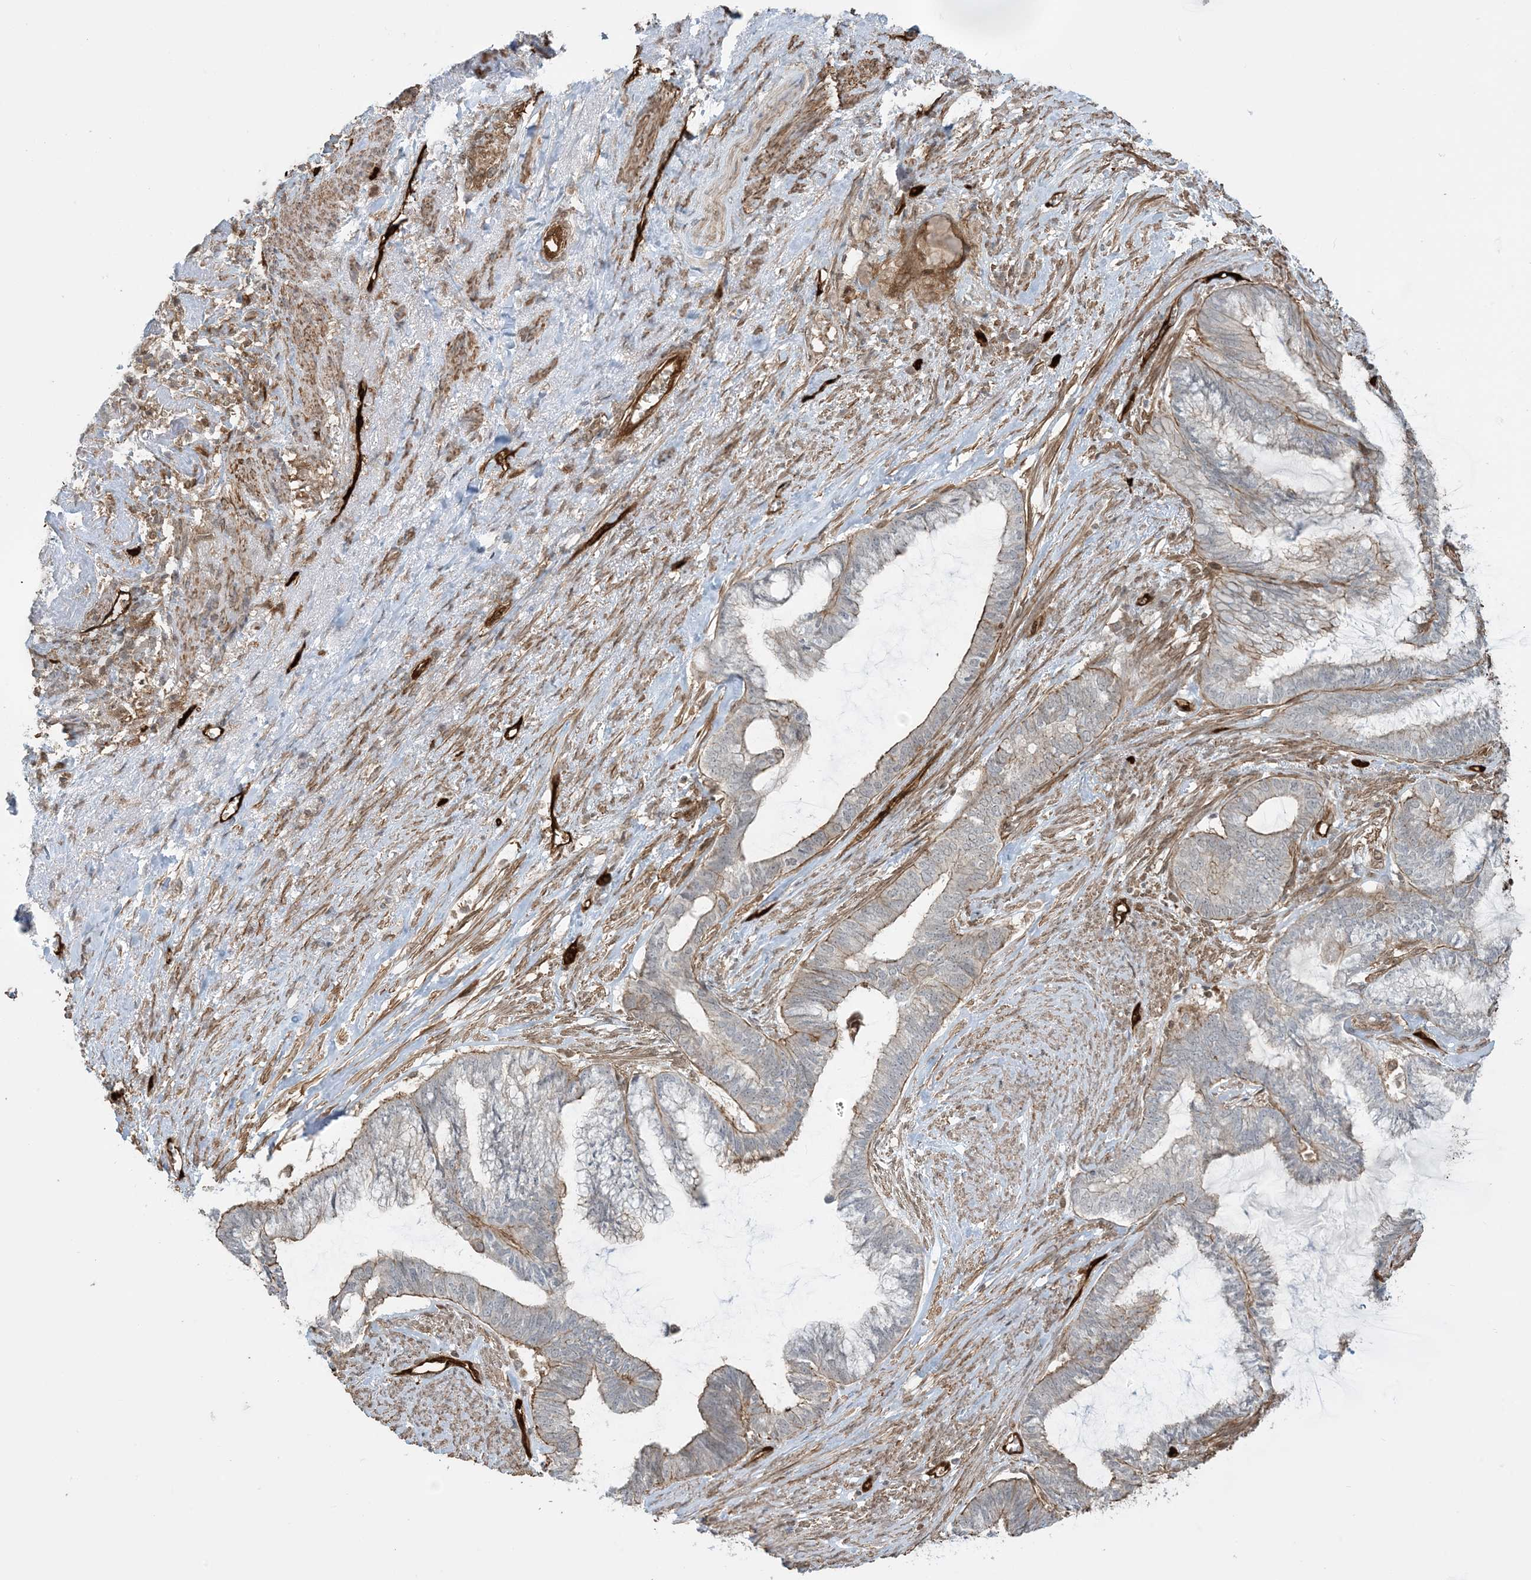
{"staining": {"intensity": "moderate", "quantity": "25%-75%", "location": "cytoplasmic/membranous"}, "tissue": "endometrial cancer", "cell_type": "Tumor cells", "image_type": "cancer", "snomed": [{"axis": "morphology", "description": "Adenocarcinoma, NOS"}, {"axis": "topography", "description": "Endometrium"}], "caption": "A brown stain labels moderate cytoplasmic/membranous positivity of a protein in human adenocarcinoma (endometrial) tumor cells. Nuclei are stained in blue.", "gene": "PPM1F", "patient": {"sex": "female", "age": 86}}